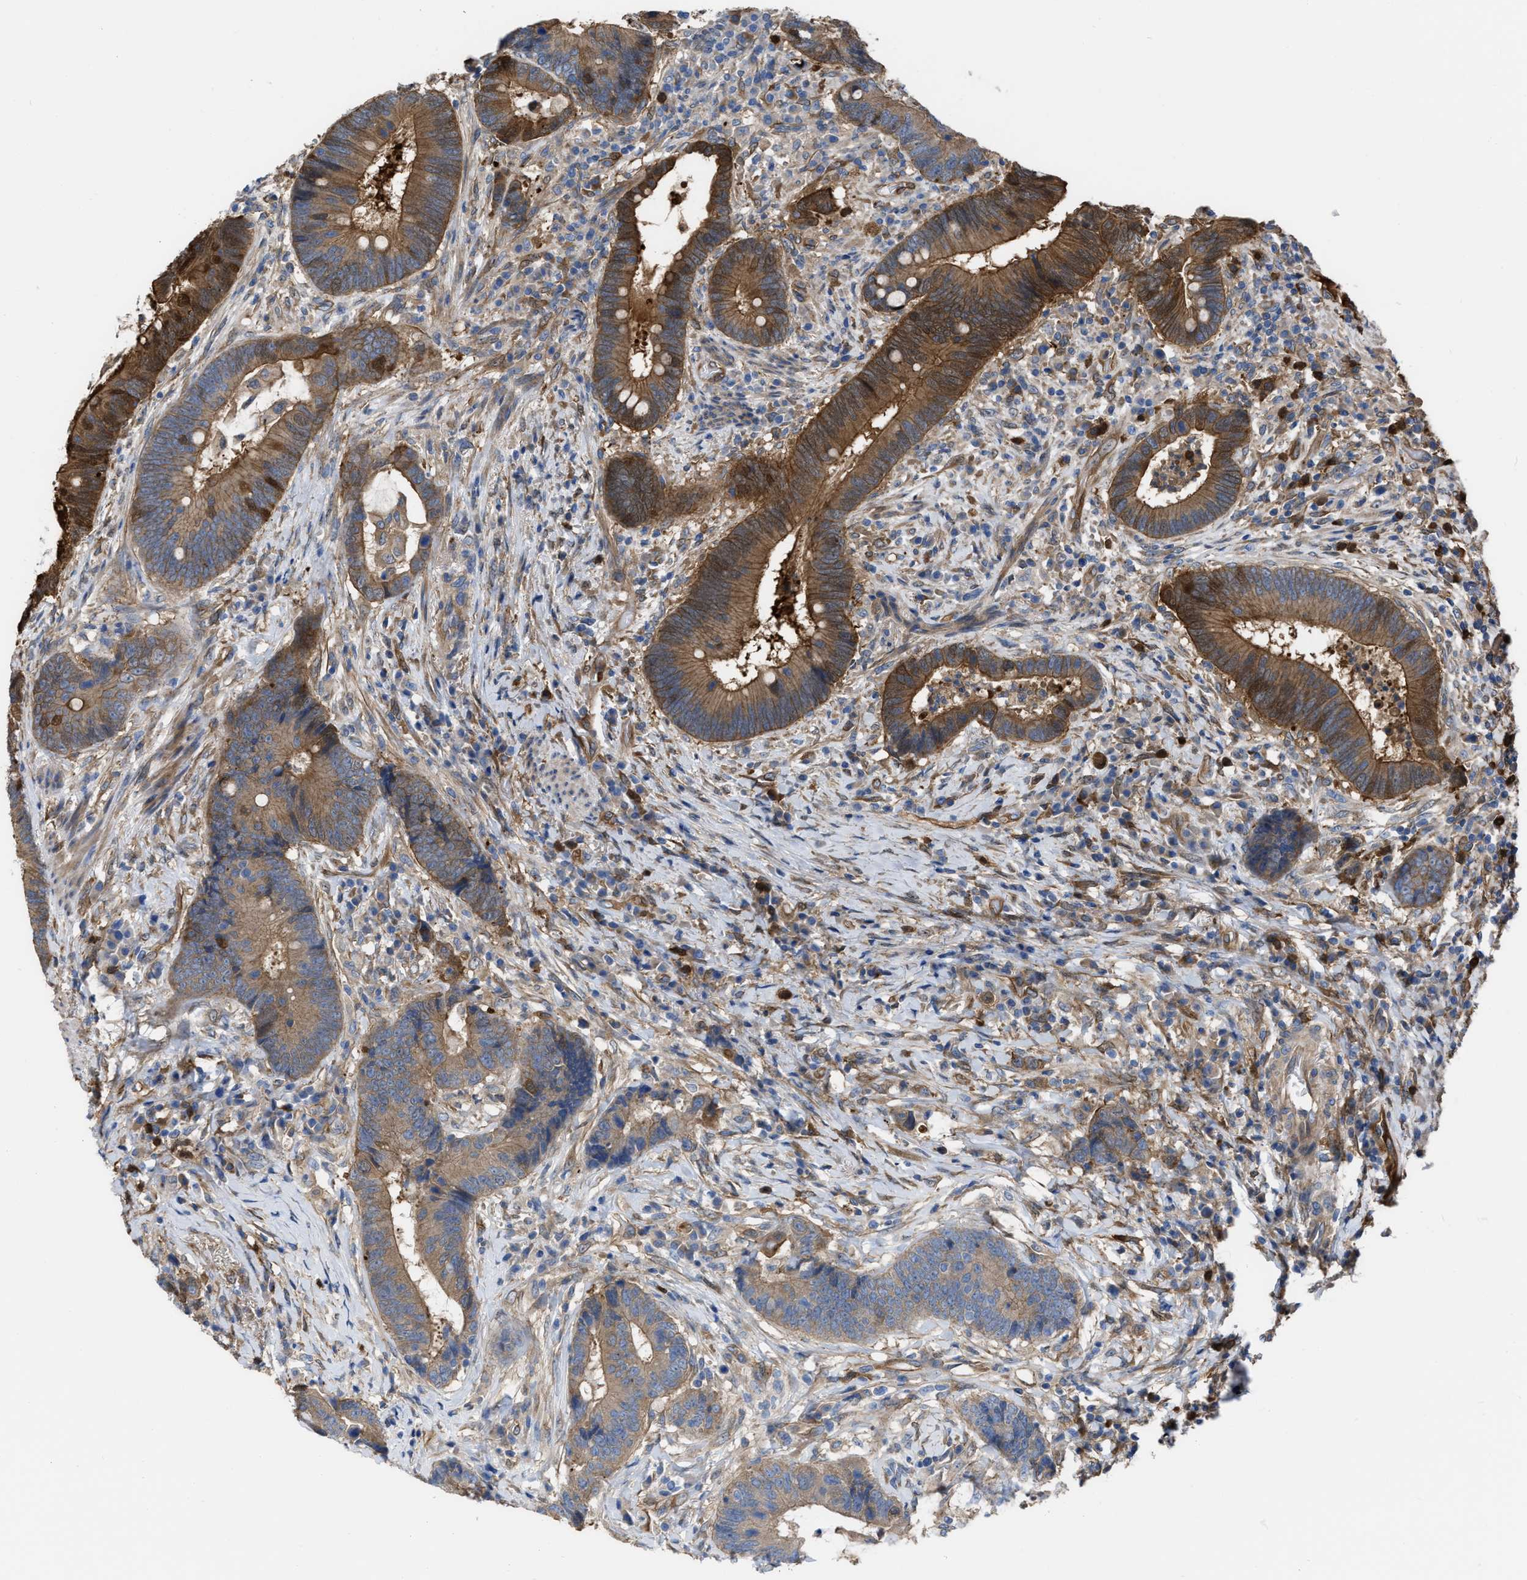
{"staining": {"intensity": "moderate", "quantity": ">75%", "location": "cytoplasmic/membranous"}, "tissue": "colorectal cancer", "cell_type": "Tumor cells", "image_type": "cancer", "snomed": [{"axis": "morphology", "description": "Adenocarcinoma, NOS"}, {"axis": "topography", "description": "Rectum"}, {"axis": "topography", "description": "Anal"}], "caption": "High-magnification brightfield microscopy of adenocarcinoma (colorectal) stained with DAB (3,3'-diaminobenzidine) (brown) and counterstained with hematoxylin (blue). tumor cells exhibit moderate cytoplasmic/membranous positivity is seen in approximately>75% of cells.", "gene": "TRIOBP", "patient": {"sex": "female", "age": 89}}